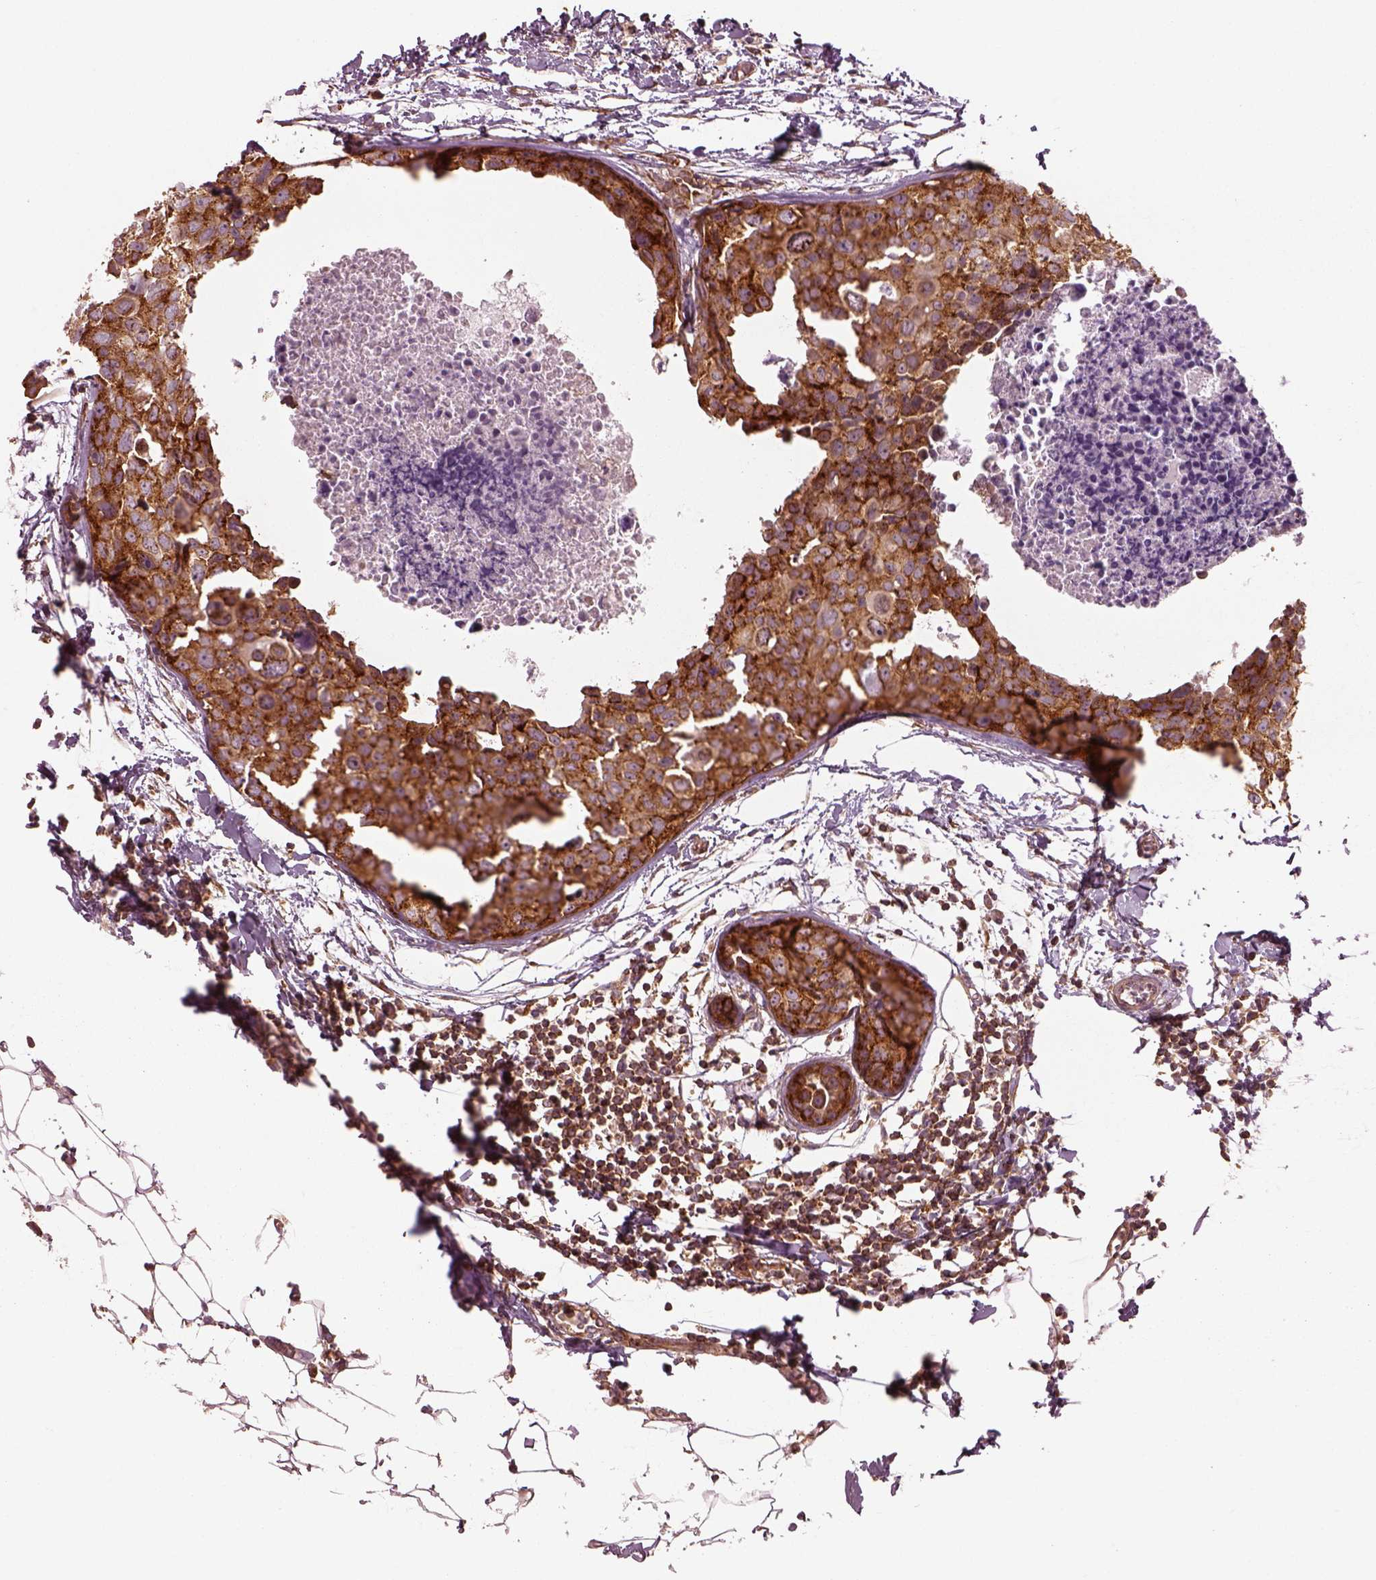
{"staining": {"intensity": "strong", "quantity": "25%-75%", "location": "cytoplasmic/membranous"}, "tissue": "breast cancer", "cell_type": "Tumor cells", "image_type": "cancer", "snomed": [{"axis": "morphology", "description": "Duct carcinoma"}, {"axis": "topography", "description": "Breast"}], "caption": "A high-resolution photomicrograph shows immunohistochemistry (IHC) staining of breast cancer (infiltrating ductal carcinoma), which demonstrates strong cytoplasmic/membranous staining in approximately 25%-75% of tumor cells.", "gene": "LSM14A", "patient": {"sex": "female", "age": 38}}